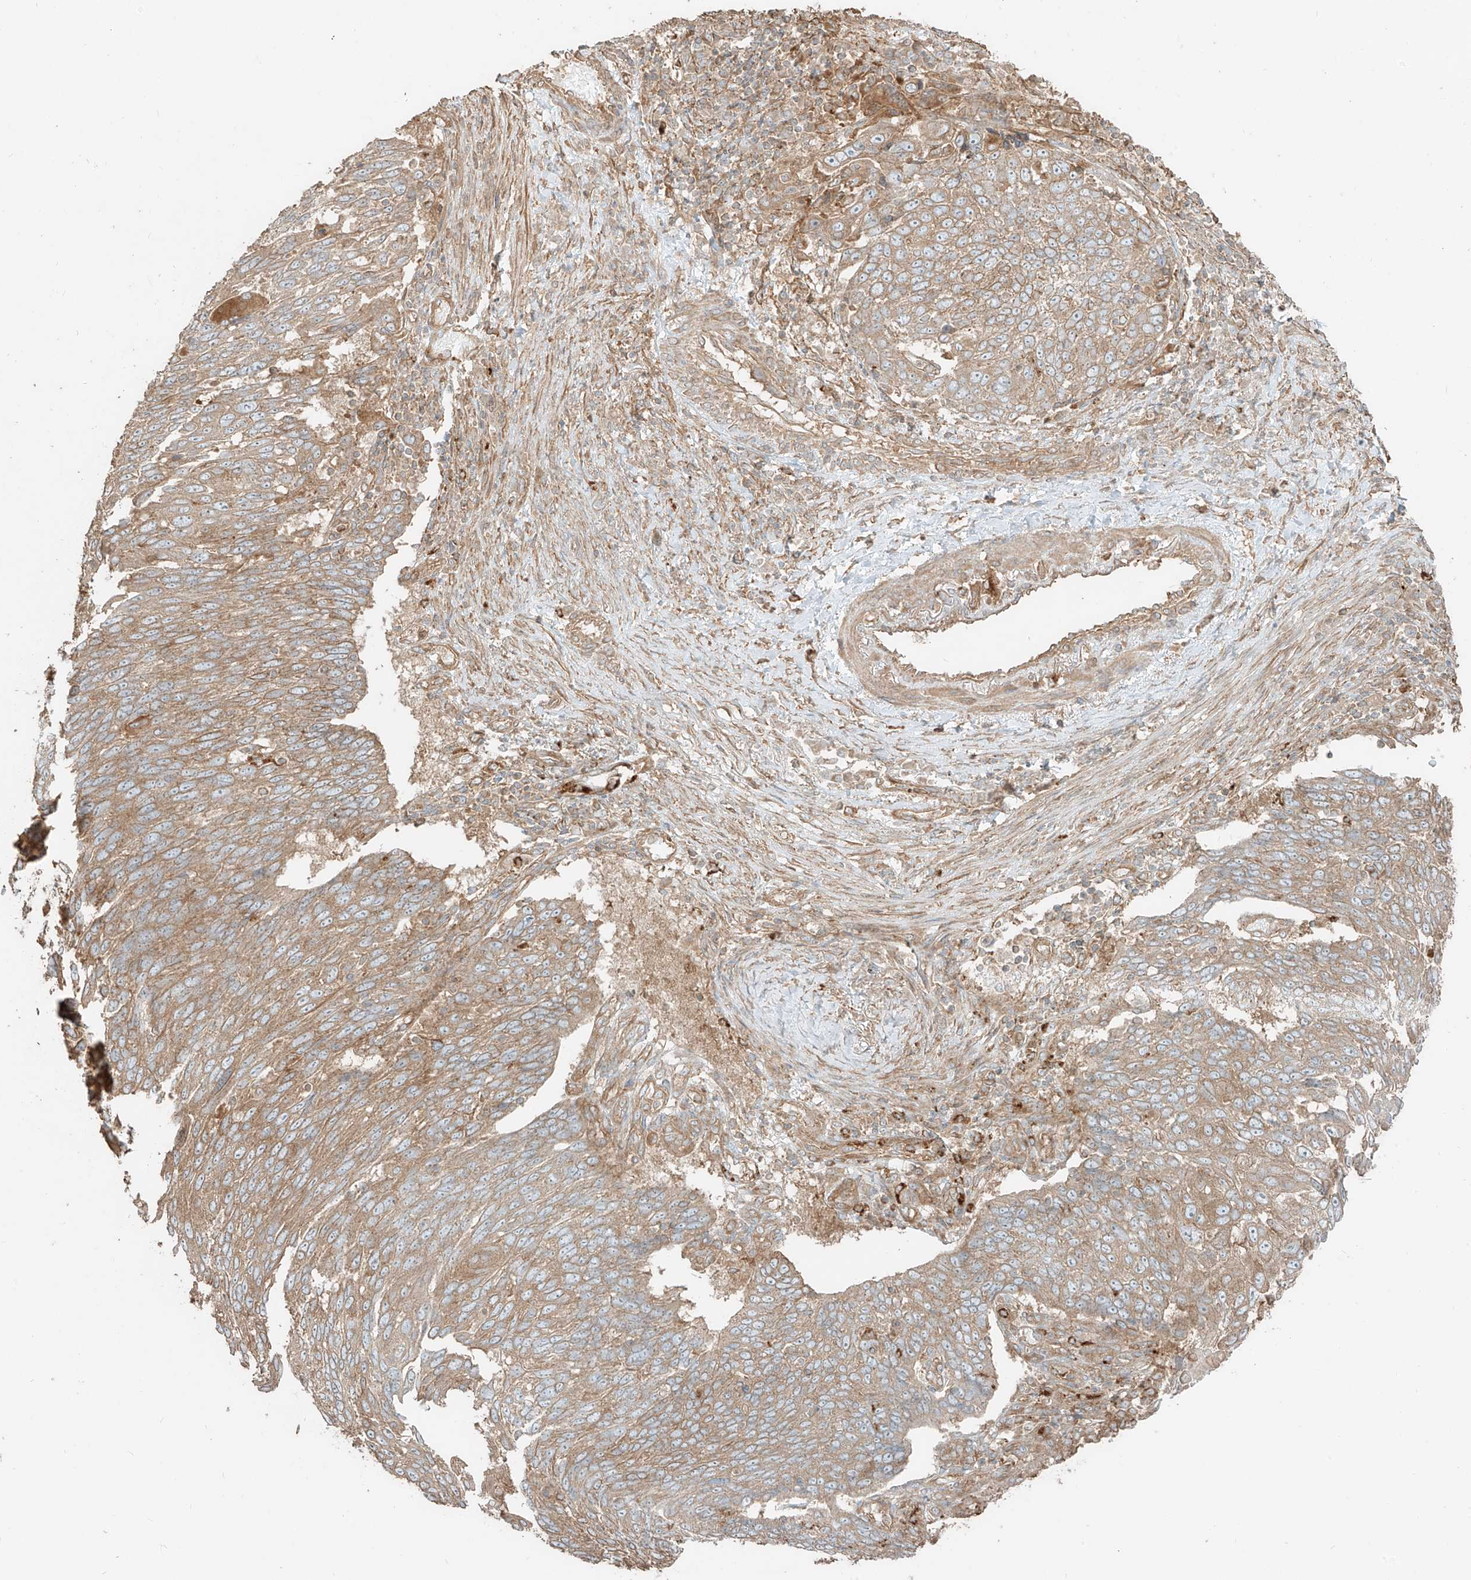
{"staining": {"intensity": "moderate", "quantity": ">75%", "location": "cytoplasmic/membranous"}, "tissue": "lung cancer", "cell_type": "Tumor cells", "image_type": "cancer", "snomed": [{"axis": "morphology", "description": "Squamous cell carcinoma, NOS"}, {"axis": "topography", "description": "Lung"}], "caption": "Squamous cell carcinoma (lung) stained with a brown dye reveals moderate cytoplasmic/membranous positive staining in about >75% of tumor cells.", "gene": "CCDC115", "patient": {"sex": "male", "age": 66}}